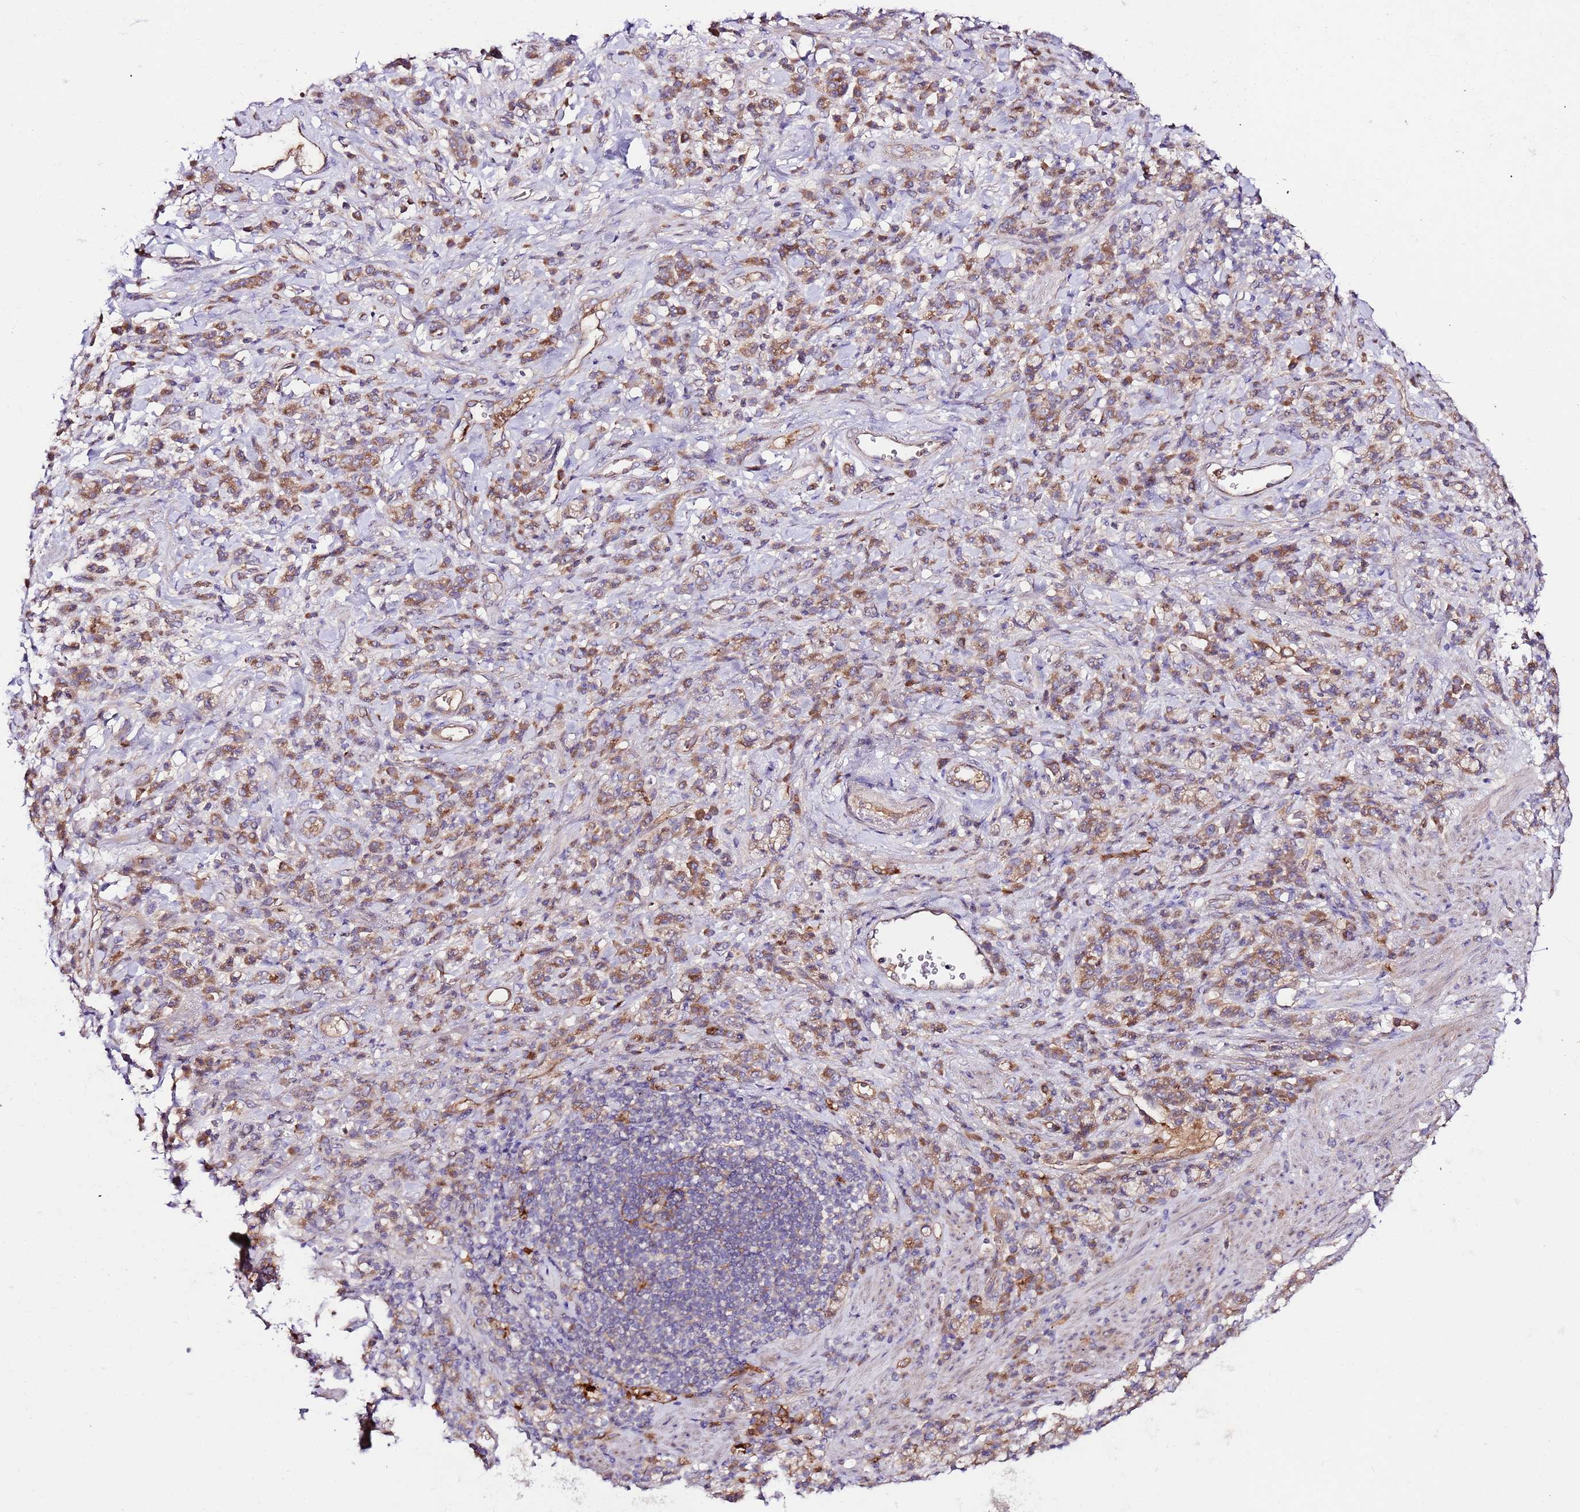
{"staining": {"intensity": "moderate", "quantity": ">75%", "location": "cytoplasmic/membranous"}, "tissue": "stomach cancer", "cell_type": "Tumor cells", "image_type": "cancer", "snomed": [{"axis": "morphology", "description": "Adenocarcinoma, NOS"}, {"axis": "topography", "description": "Stomach"}], "caption": "A medium amount of moderate cytoplasmic/membranous expression is seen in approximately >75% of tumor cells in stomach adenocarcinoma tissue.", "gene": "FLVCR1", "patient": {"sex": "male", "age": 77}}